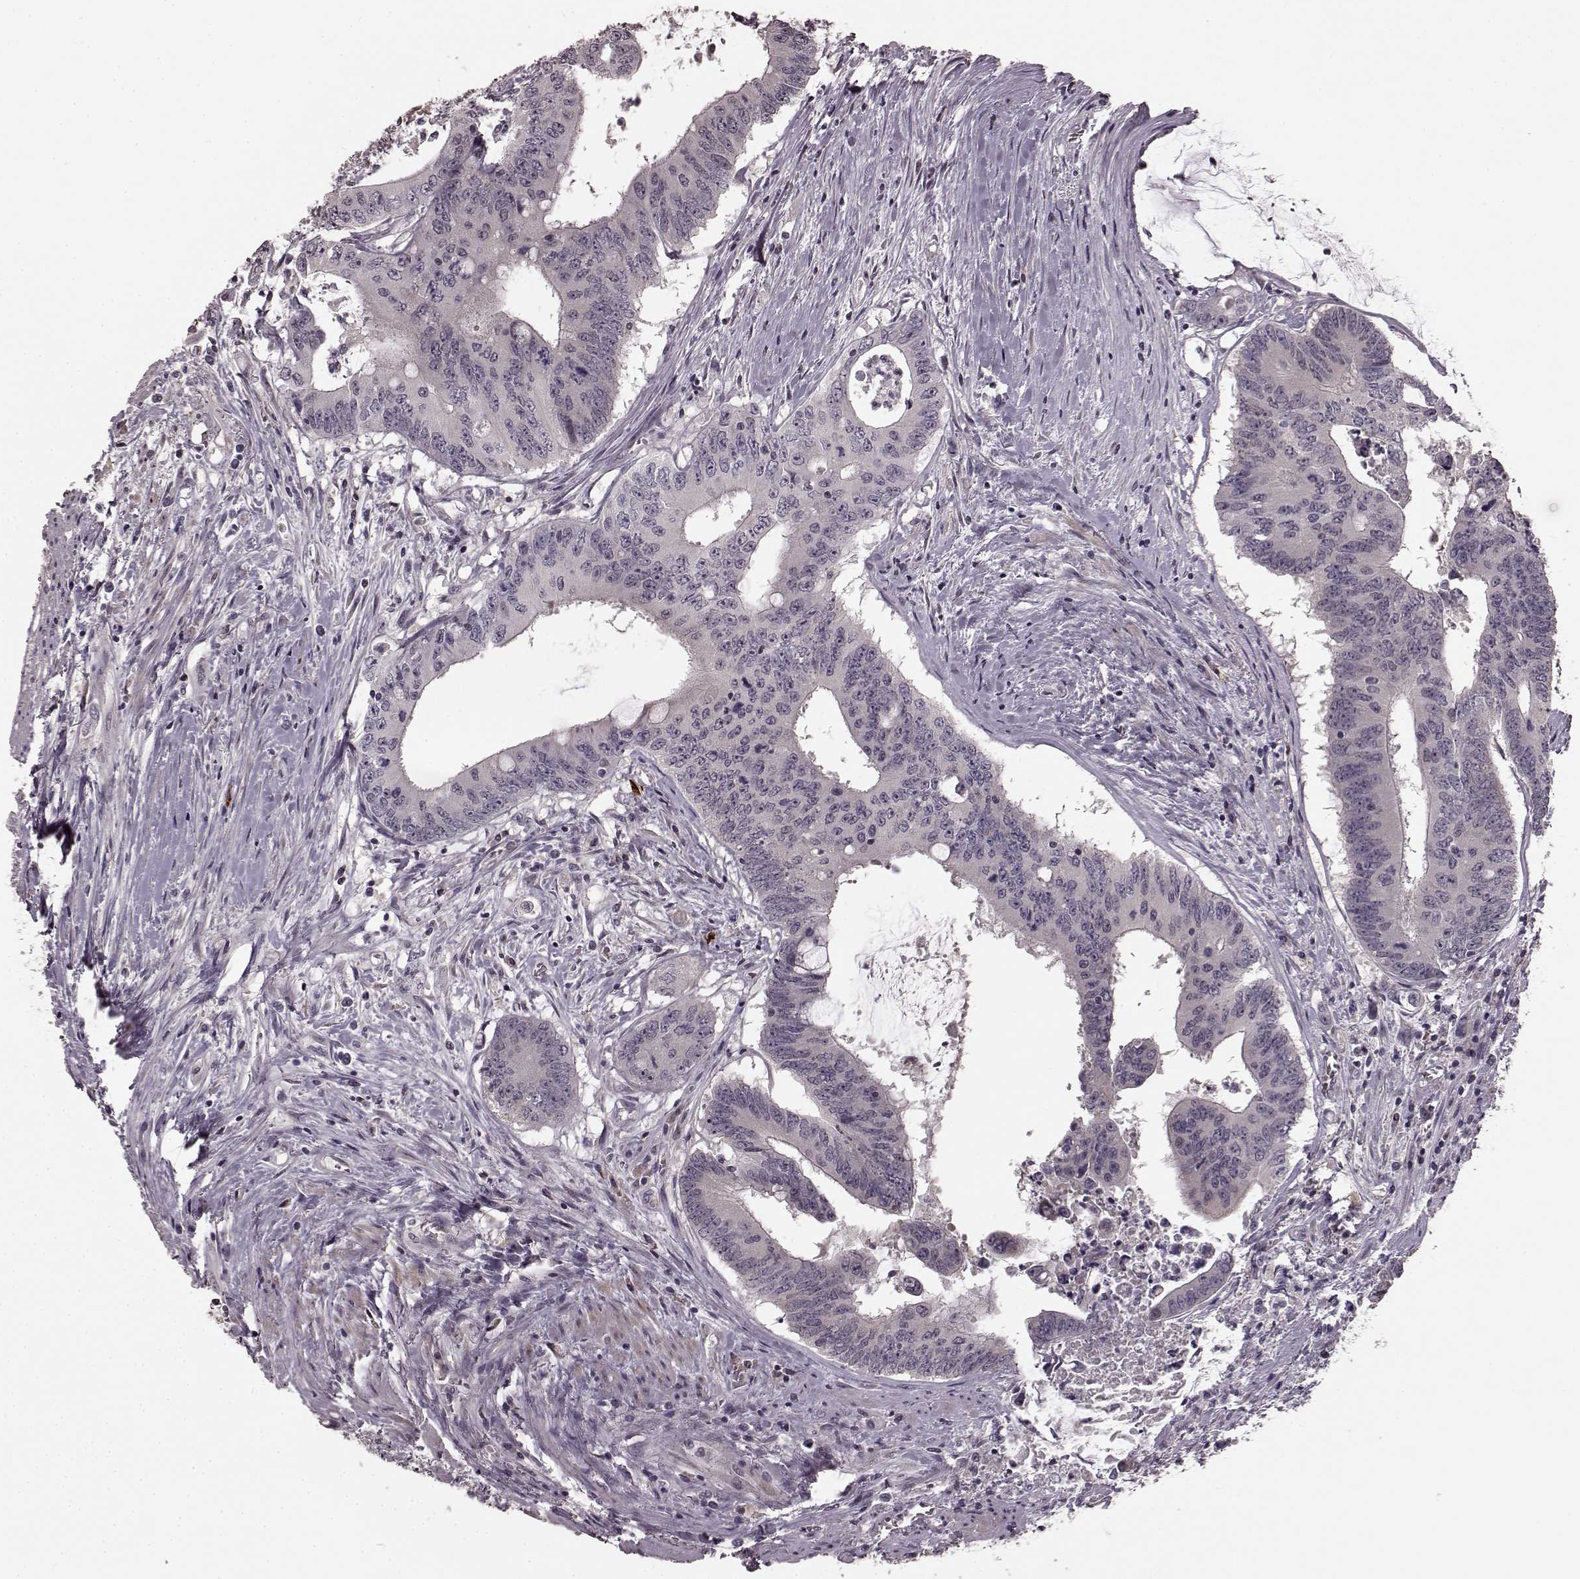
{"staining": {"intensity": "negative", "quantity": "none", "location": "none"}, "tissue": "colorectal cancer", "cell_type": "Tumor cells", "image_type": "cancer", "snomed": [{"axis": "morphology", "description": "Adenocarcinoma, NOS"}, {"axis": "topography", "description": "Rectum"}], "caption": "This micrograph is of adenocarcinoma (colorectal) stained with immunohistochemistry (IHC) to label a protein in brown with the nuclei are counter-stained blue. There is no positivity in tumor cells.", "gene": "PLCB4", "patient": {"sex": "male", "age": 59}}